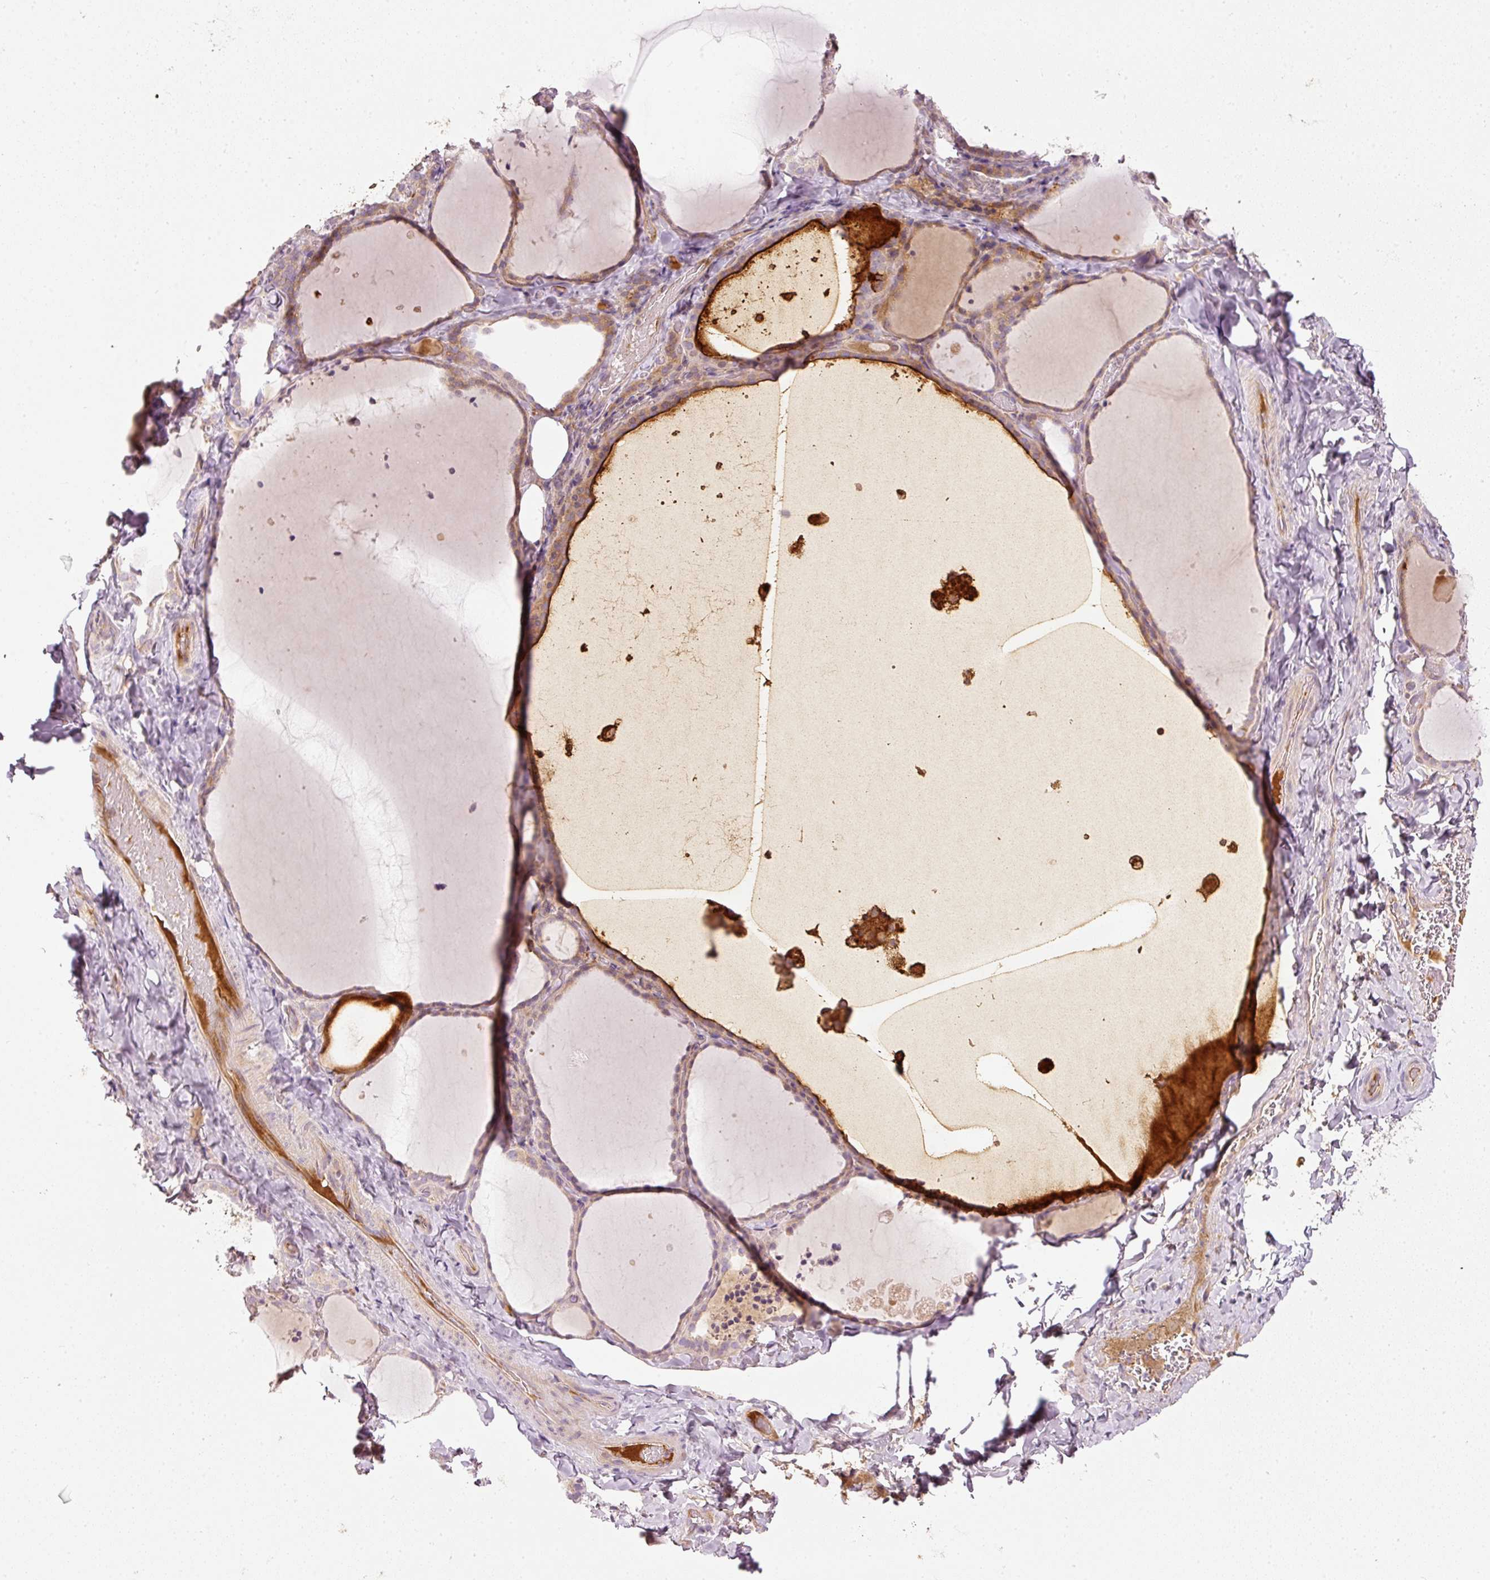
{"staining": {"intensity": "weak", "quantity": "25%-75%", "location": "cytoplasmic/membranous"}, "tissue": "thyroid gland", "cell_type": "Glandular cells", "image_type": "normal", "snomed": [{"axis": "morphology", "description": "Normal tissue, NOS"}, {"axis": "topography", "description": "Thyroid gland"}], "caption": "This histopathology image exhibits immunohistochemistry staining of normal thyroid gland, with low weak cytoplasmic/membranous positivity in approximately 25%-75% of glandular cells.", "gene": "SERPING1", "patient": {"sex": "female", "age": 22}}